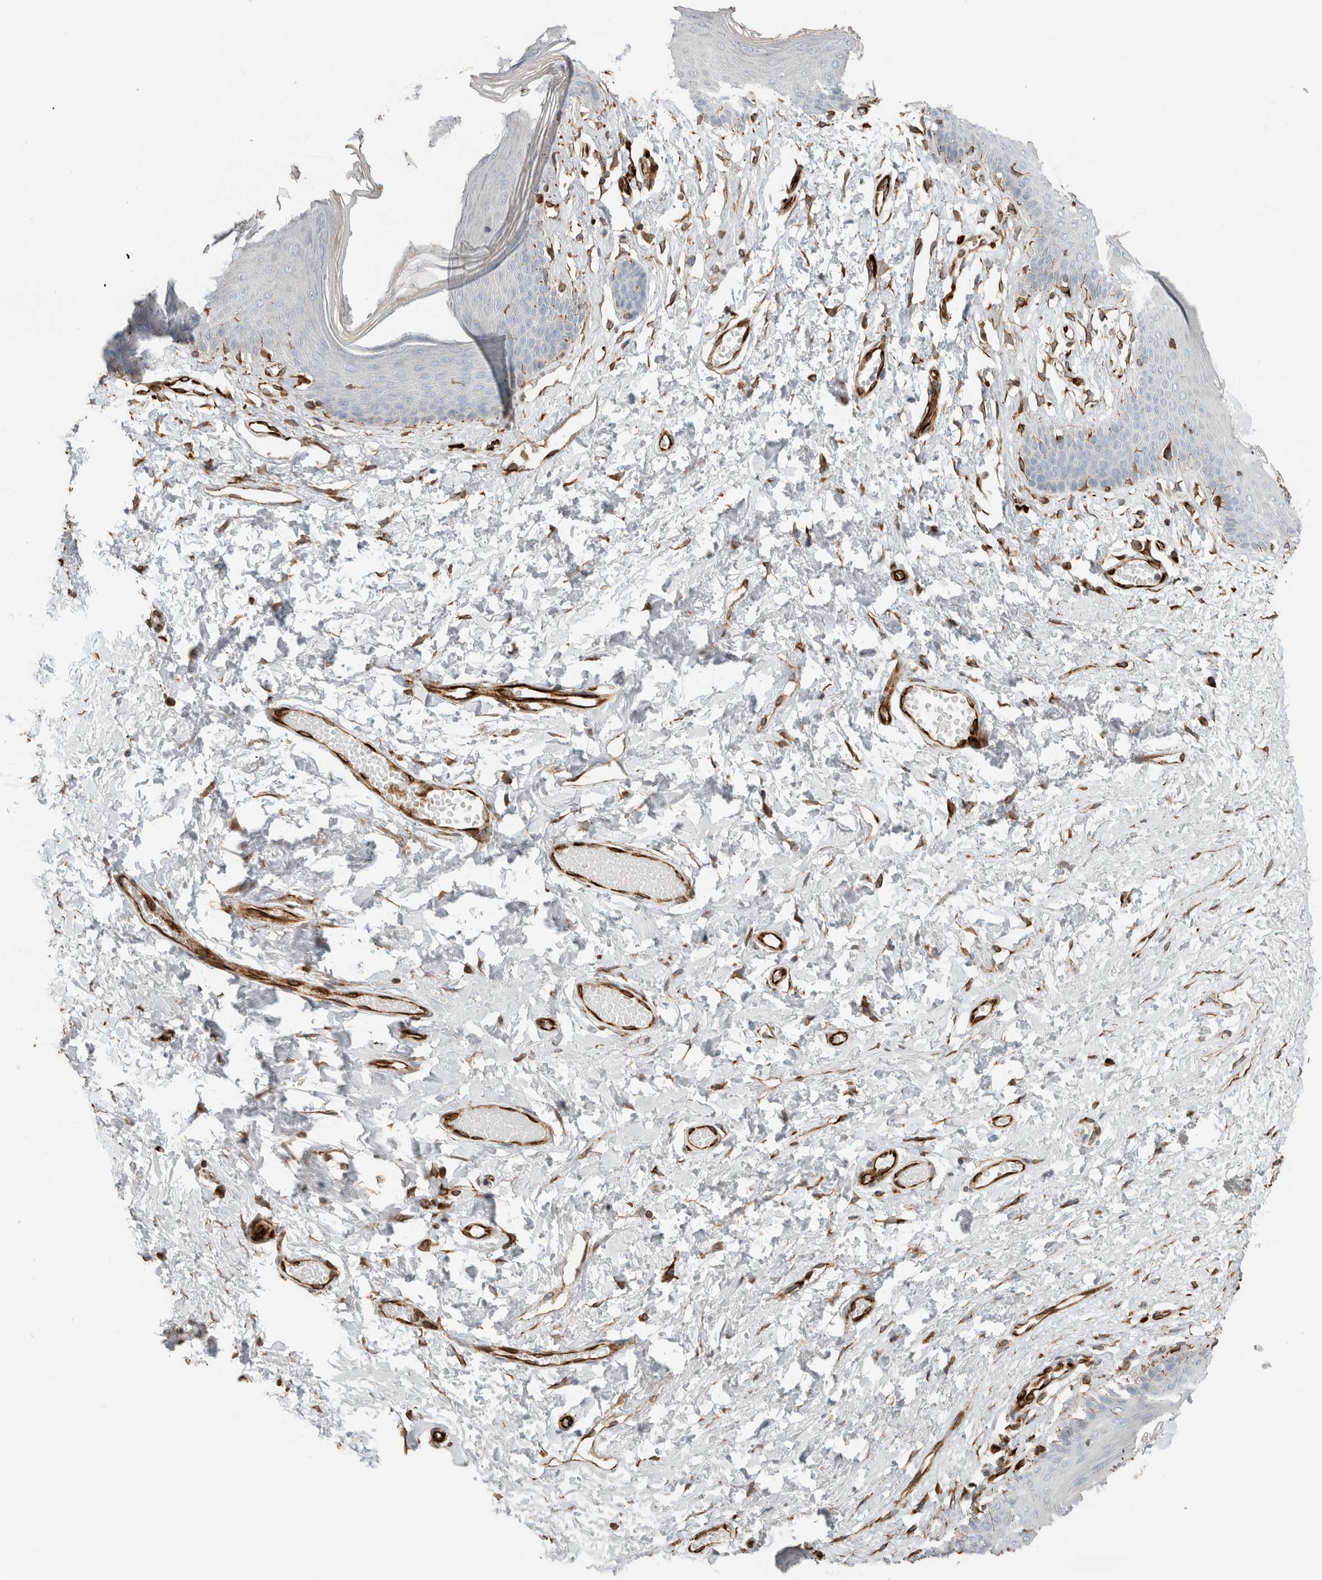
{"staining": {"intensity": "negative", "quantity": "none", "location": "none"}, "tissue": "skin", "cell_type": "Epidermal cells", "image_type": "normal", "snomed": [{"axis": "morphology", "description": "Normal tissue, NOS"}, {"axis": "morphology", "description": "Inflammation, NOS"}, {"axis": "topography", "description": "Vulva"}], "caption": "The image exhibits no staining of epidermal cells in normal skin. Brightfield microscopy of IHC stained with DAB (brown) and hematoxylin (blue), captured at high magnification.", "gene": "LY86", "patient": {"sex": "female", "age": 84}}